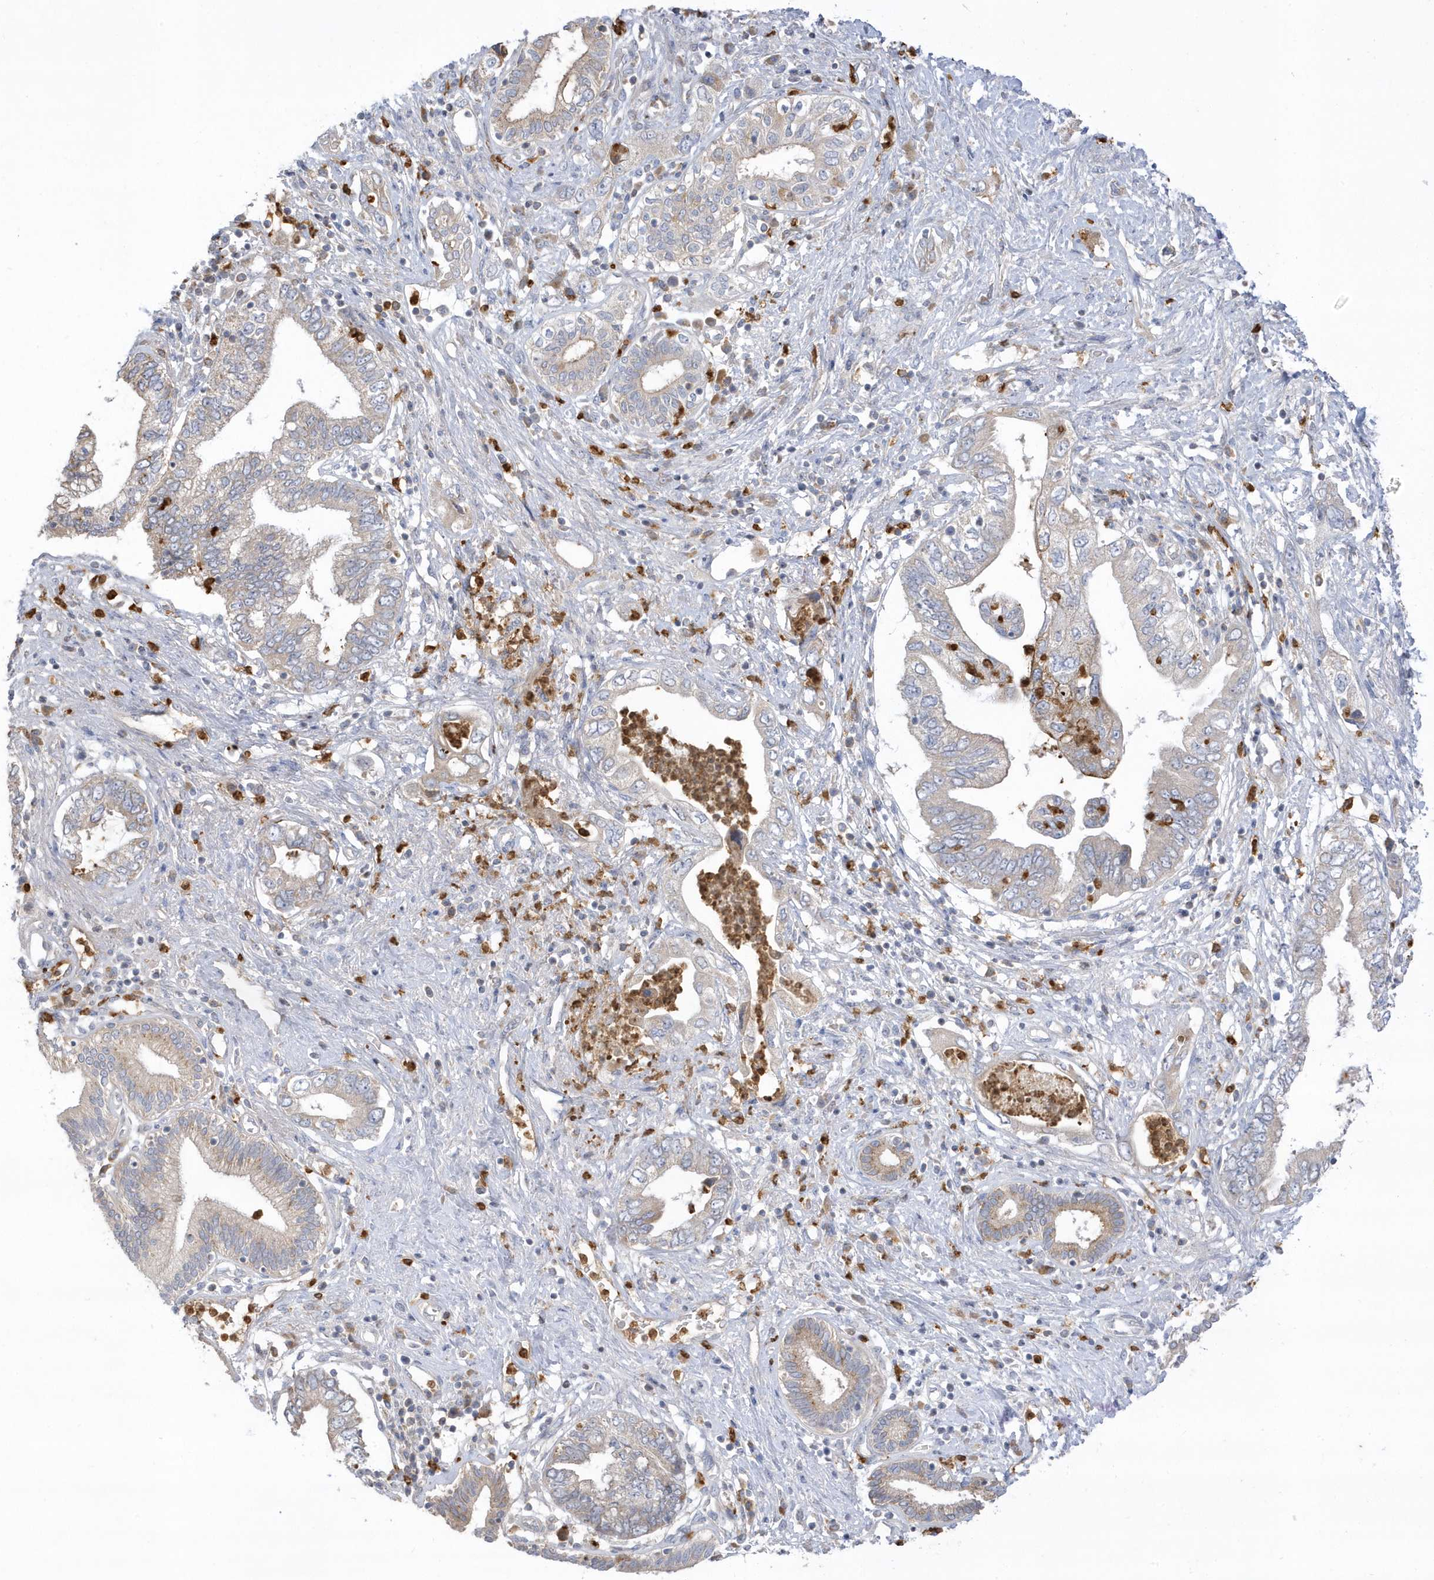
{"staining": {"intensity": "weak", "quantity": "<25%", "location": "cytoplasmic/membranous"}, "tissue": "pancreatic cancer", "cell_type": "Tumor cells", "image_type": "cancer", "snomed": [{"axis": "morphology", "description": "Adenocarcinoma, NOS"}, {"axis": "topography", "description": "Pancreas"}], "caption": "A micrograph of pancreatic cancer (adenocarcinoma) stained for a protein reveals no brown staining in tumor cells.", "gene": "DPP9", "patient": {"sex": "female", "age": 73}}